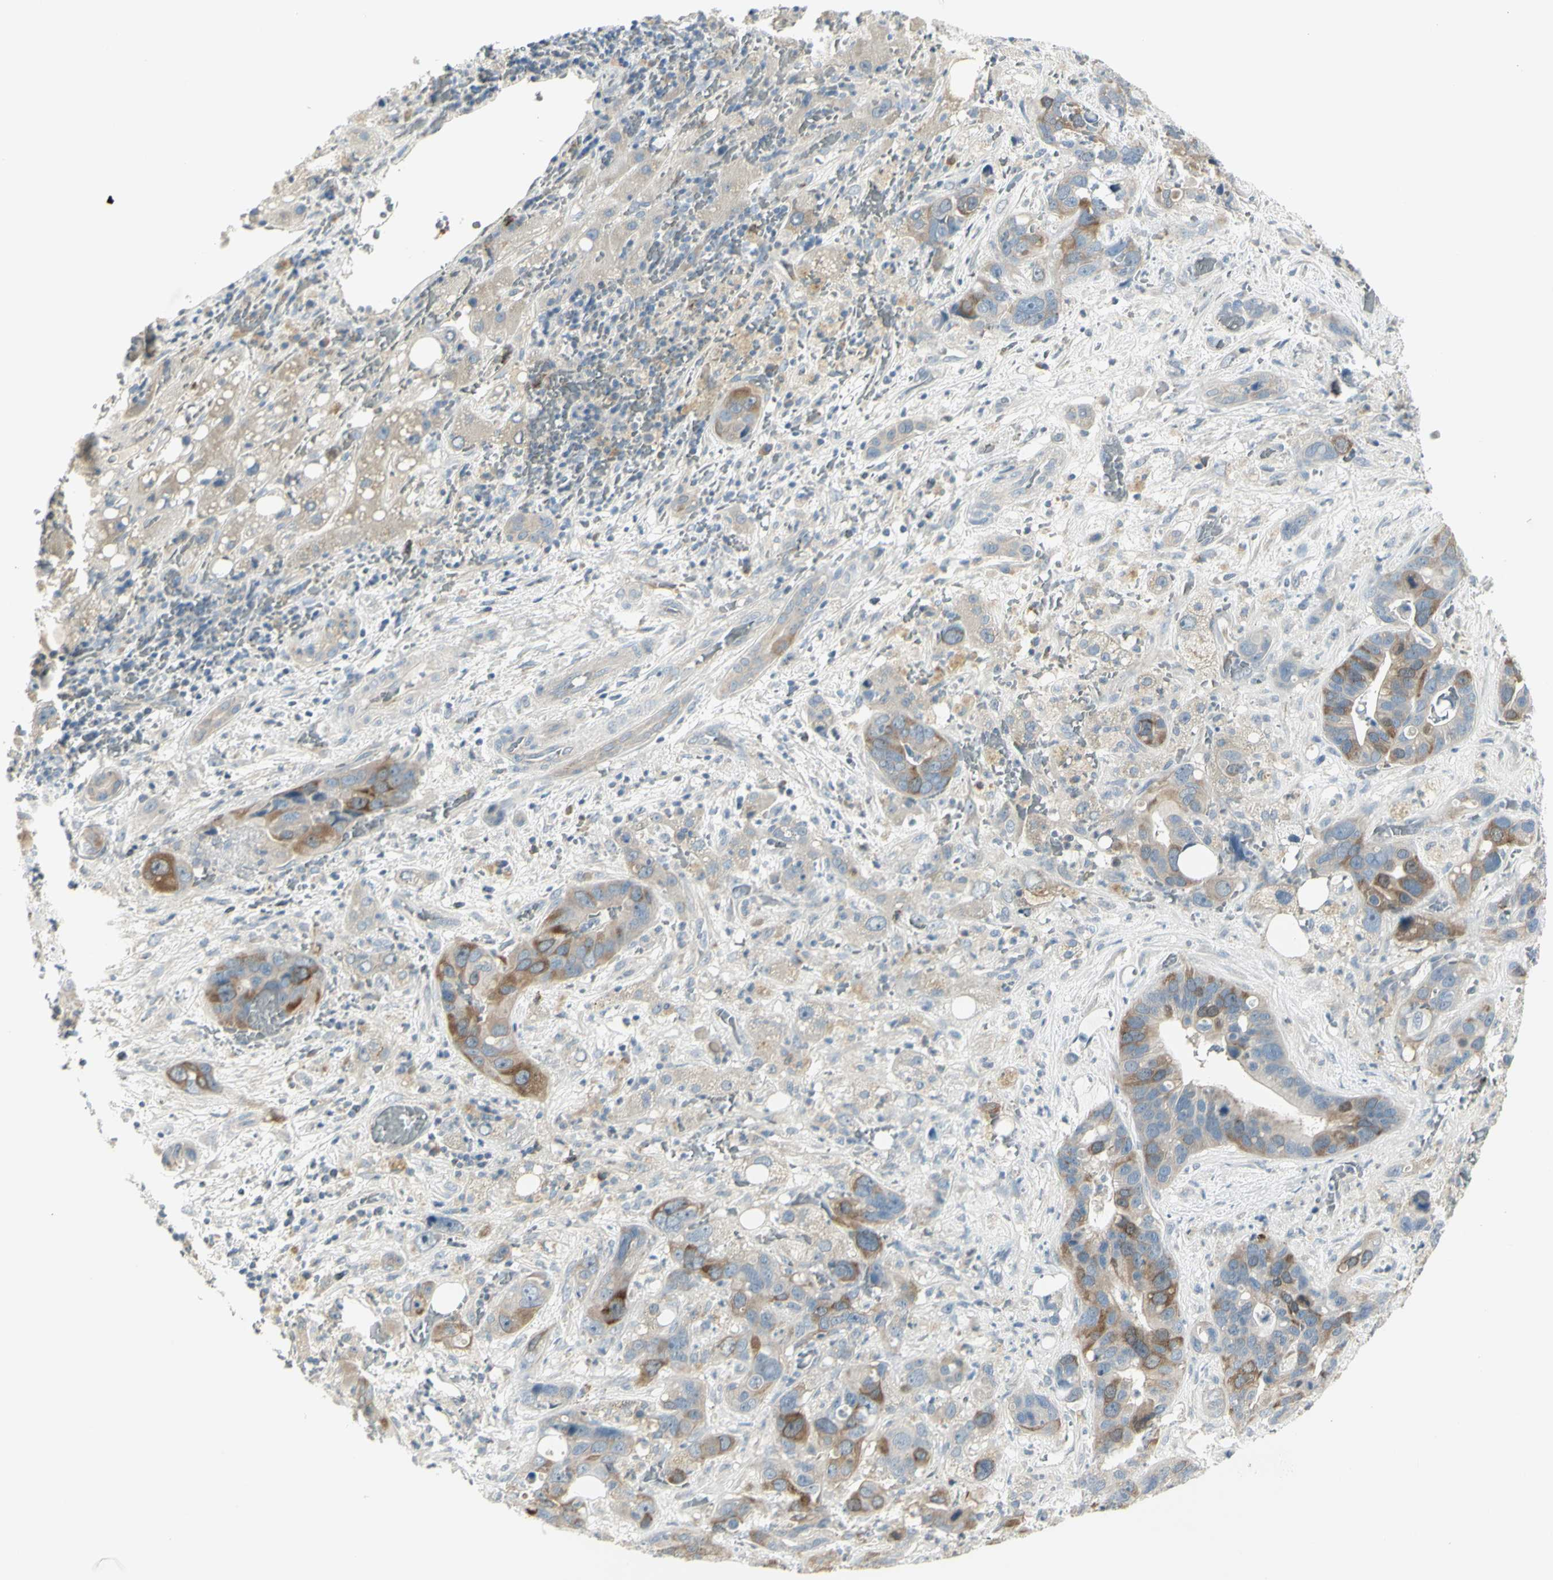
{"staining": {"intensity": "moderate", "quantity": "25%-75%", "location": "cytoplasmic/membranous"}, "tissue": "liver cancer", "cell_type": "Tumor cells", "image_type": "cancer", "snomed": [{"axis": "morphology", "description": "Cholangiocarcinoma"}, {"axis": "topography", "description": "Liver"}], "caption": "Tumor cells display medium levels of moderate cytoplasmic/membranous staining in approximately 25%-75% of cells in liver cancer.", "gene": "CCNB2", "patient": {"sex": "female", "age": 65}}